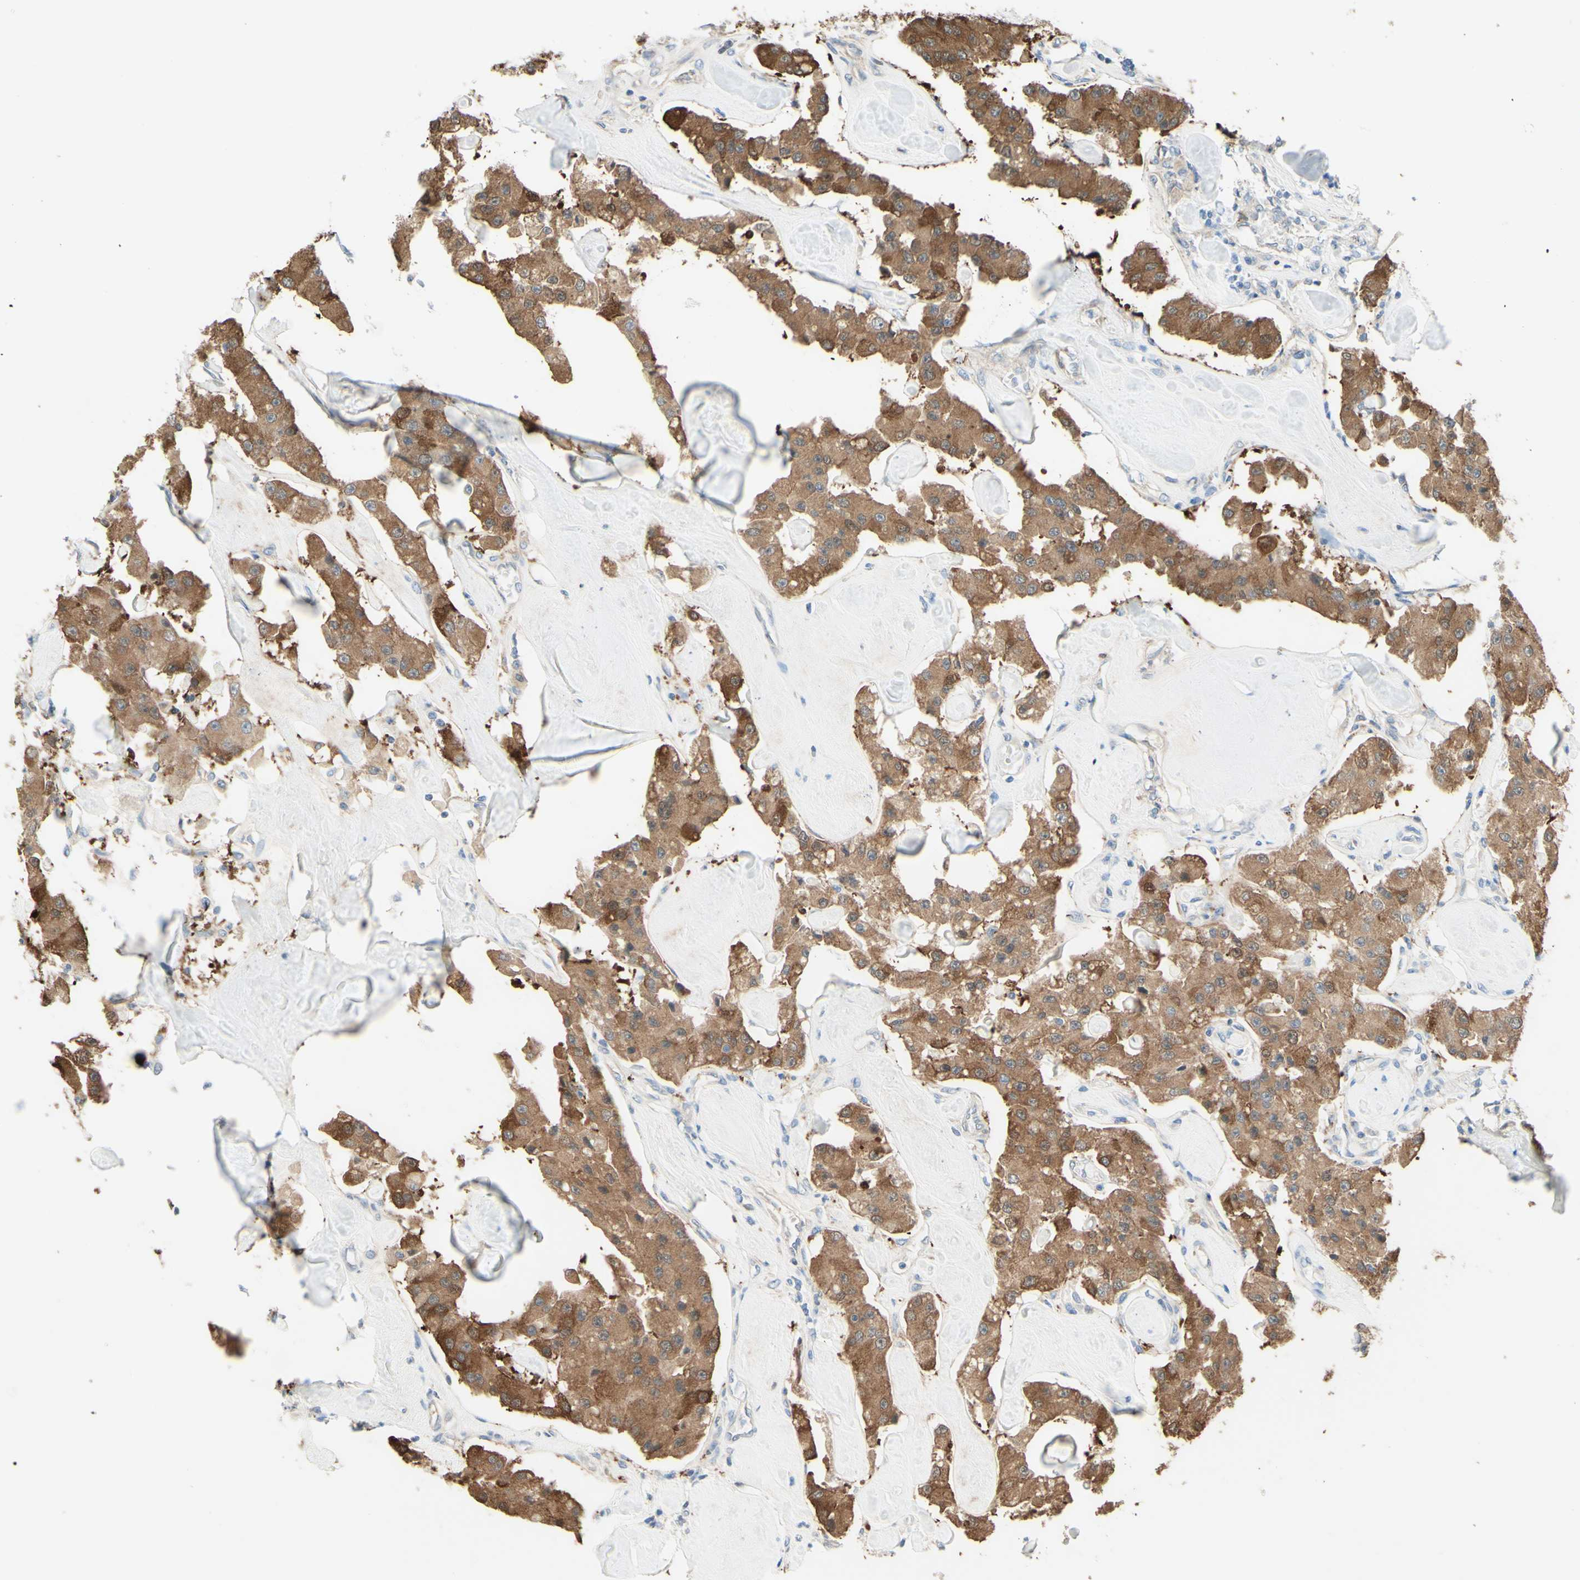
{"staining": {"intensity": "strong", "quantity": ">75%", "location": "cytoplasmic/membranous"}, "tissue": "carcinoid", "cell_type": "Tumor cells", "image_type": "cancer", "snomed": [{"axis": "morphology", "description": "Carcinoid, malignant, NOS"}, {"axis": "topography", "description": "Pancreas"}], "caption": "Human carcinoid stained with a brown dye exhibits strong cytoplasmic/membranous positive expression in about >75% of tumor cells.", "gene": "MTM1", "patient": {"sex": "male", "age": 41}}